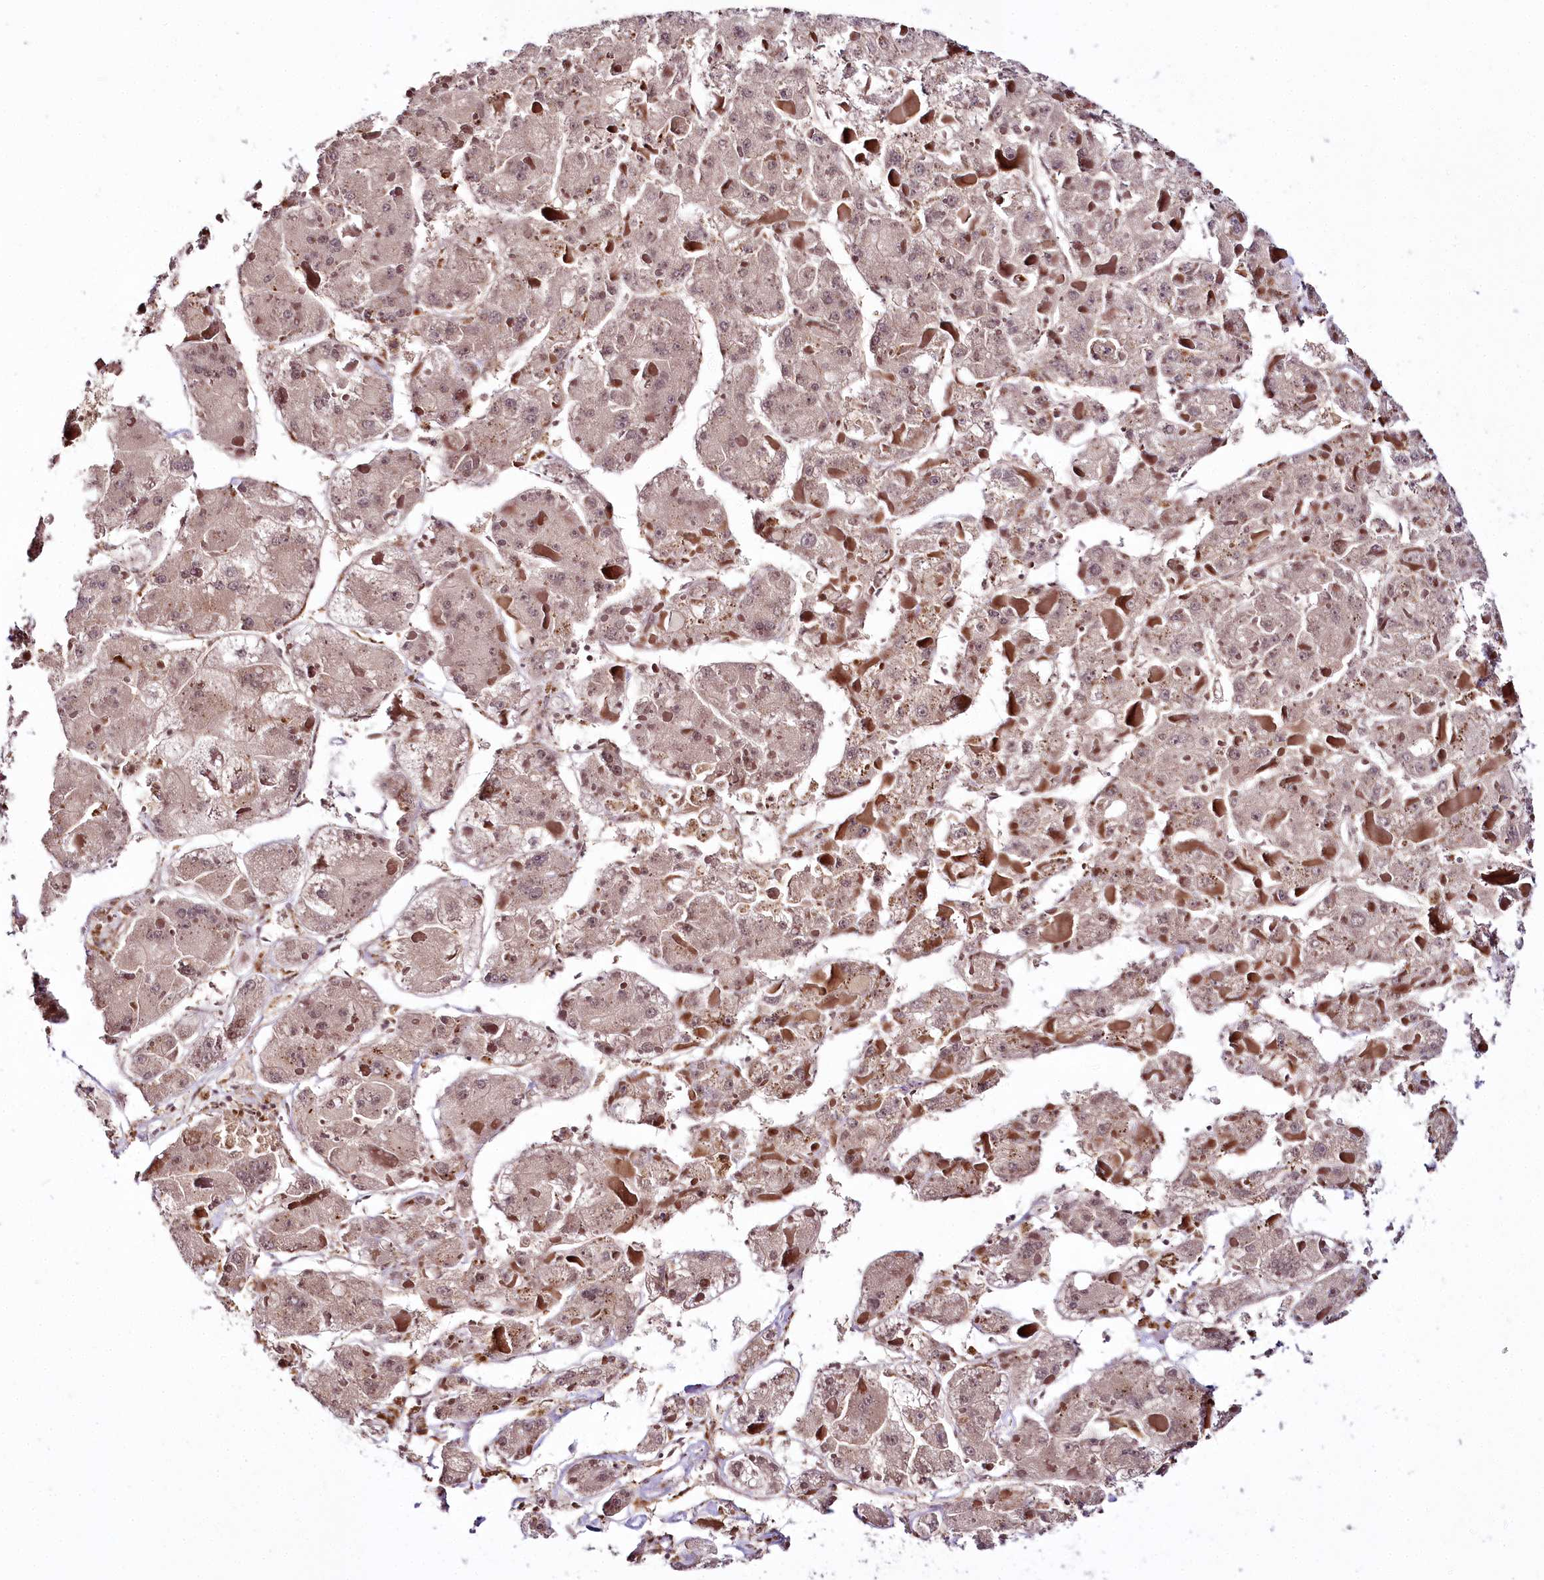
{"staining": {"intensity": "weak", "quantity": ">75%", "location": "cytoplasmic/membranous,nuclear"}, "tissue": "liver cancer", "cell_type": "Tumor cells", "image_type": "cancer", "snomed": [{"axis": "morphology", "description": "Carcinoma, Hepatocellular, NOS"}, {"axis": "topography", "description": "Liver"}], "caption": "Human hepatocellular carcinoma (liver) stained for a protein (brown) displays weak cytoplasmic/membranous and nuclear positive positivity in about >75% of tumor cells.", "gene": "HOXC8", "patient": {"sex": "female", "age": 73}}